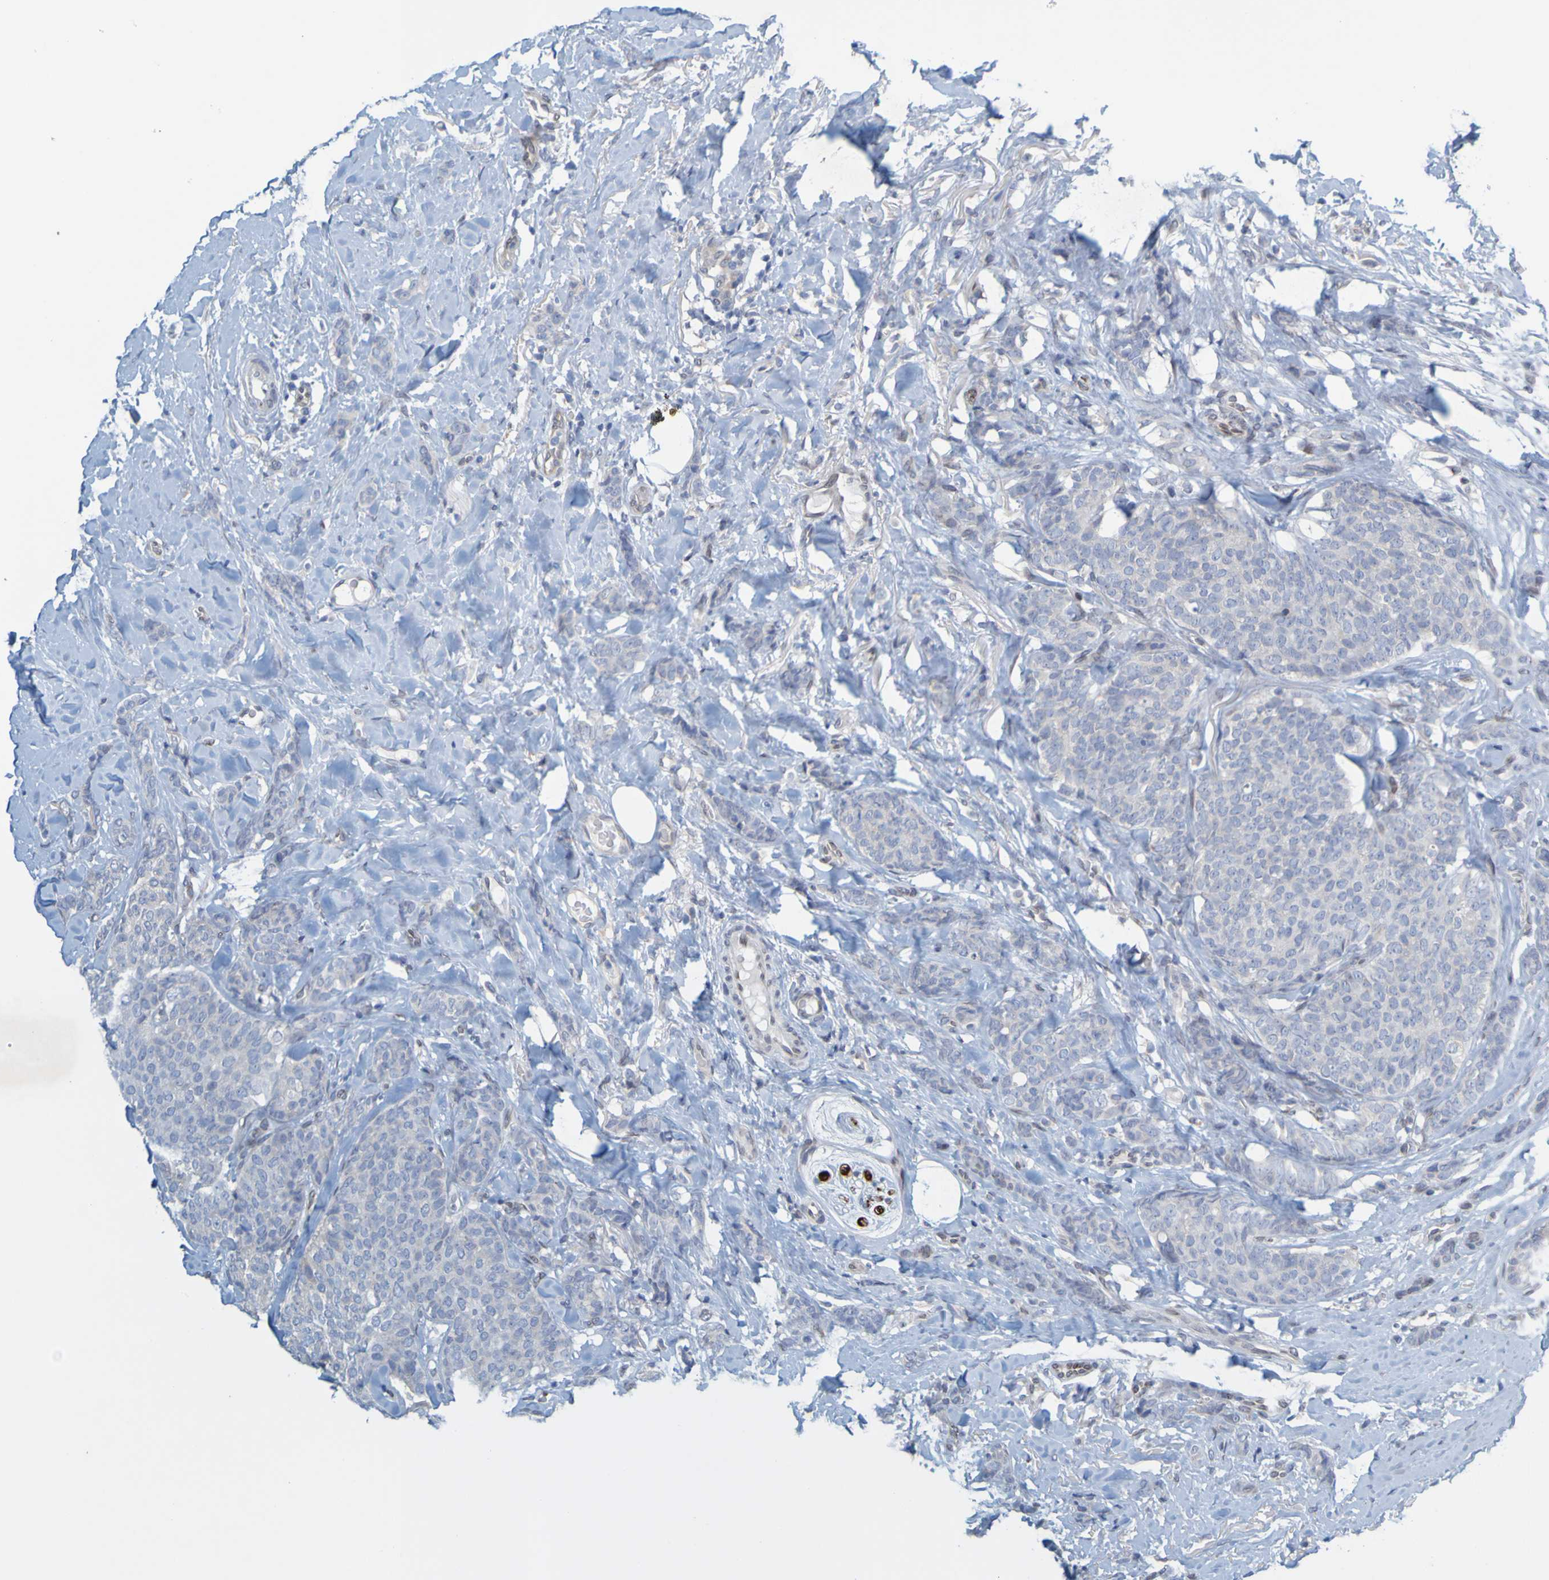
{"staining": {"intensity": "negative", "quantity": "none", "location": "none"}, "tissue": "breast cancer", "cell_type": "Tumor cells", "image_type": "cancer", "snomed": [{"axis": "morphology", "description": "Lobular carcinoma"}, {"axis": "topography", "description": "Skin"}, {"axis": "topography", "description": "Breast"}], "caption": "This is a photomicrograph of immunohistochemistry (IHC) staining of lobular carcinoma (breast), which shows no expression in tumor cells. (DAB immunohistochemistry (IHC) visualized using brightfield microscopy, high magnification).", "gene": "MAG", "patient": {"sex": "female", "age": 46}}